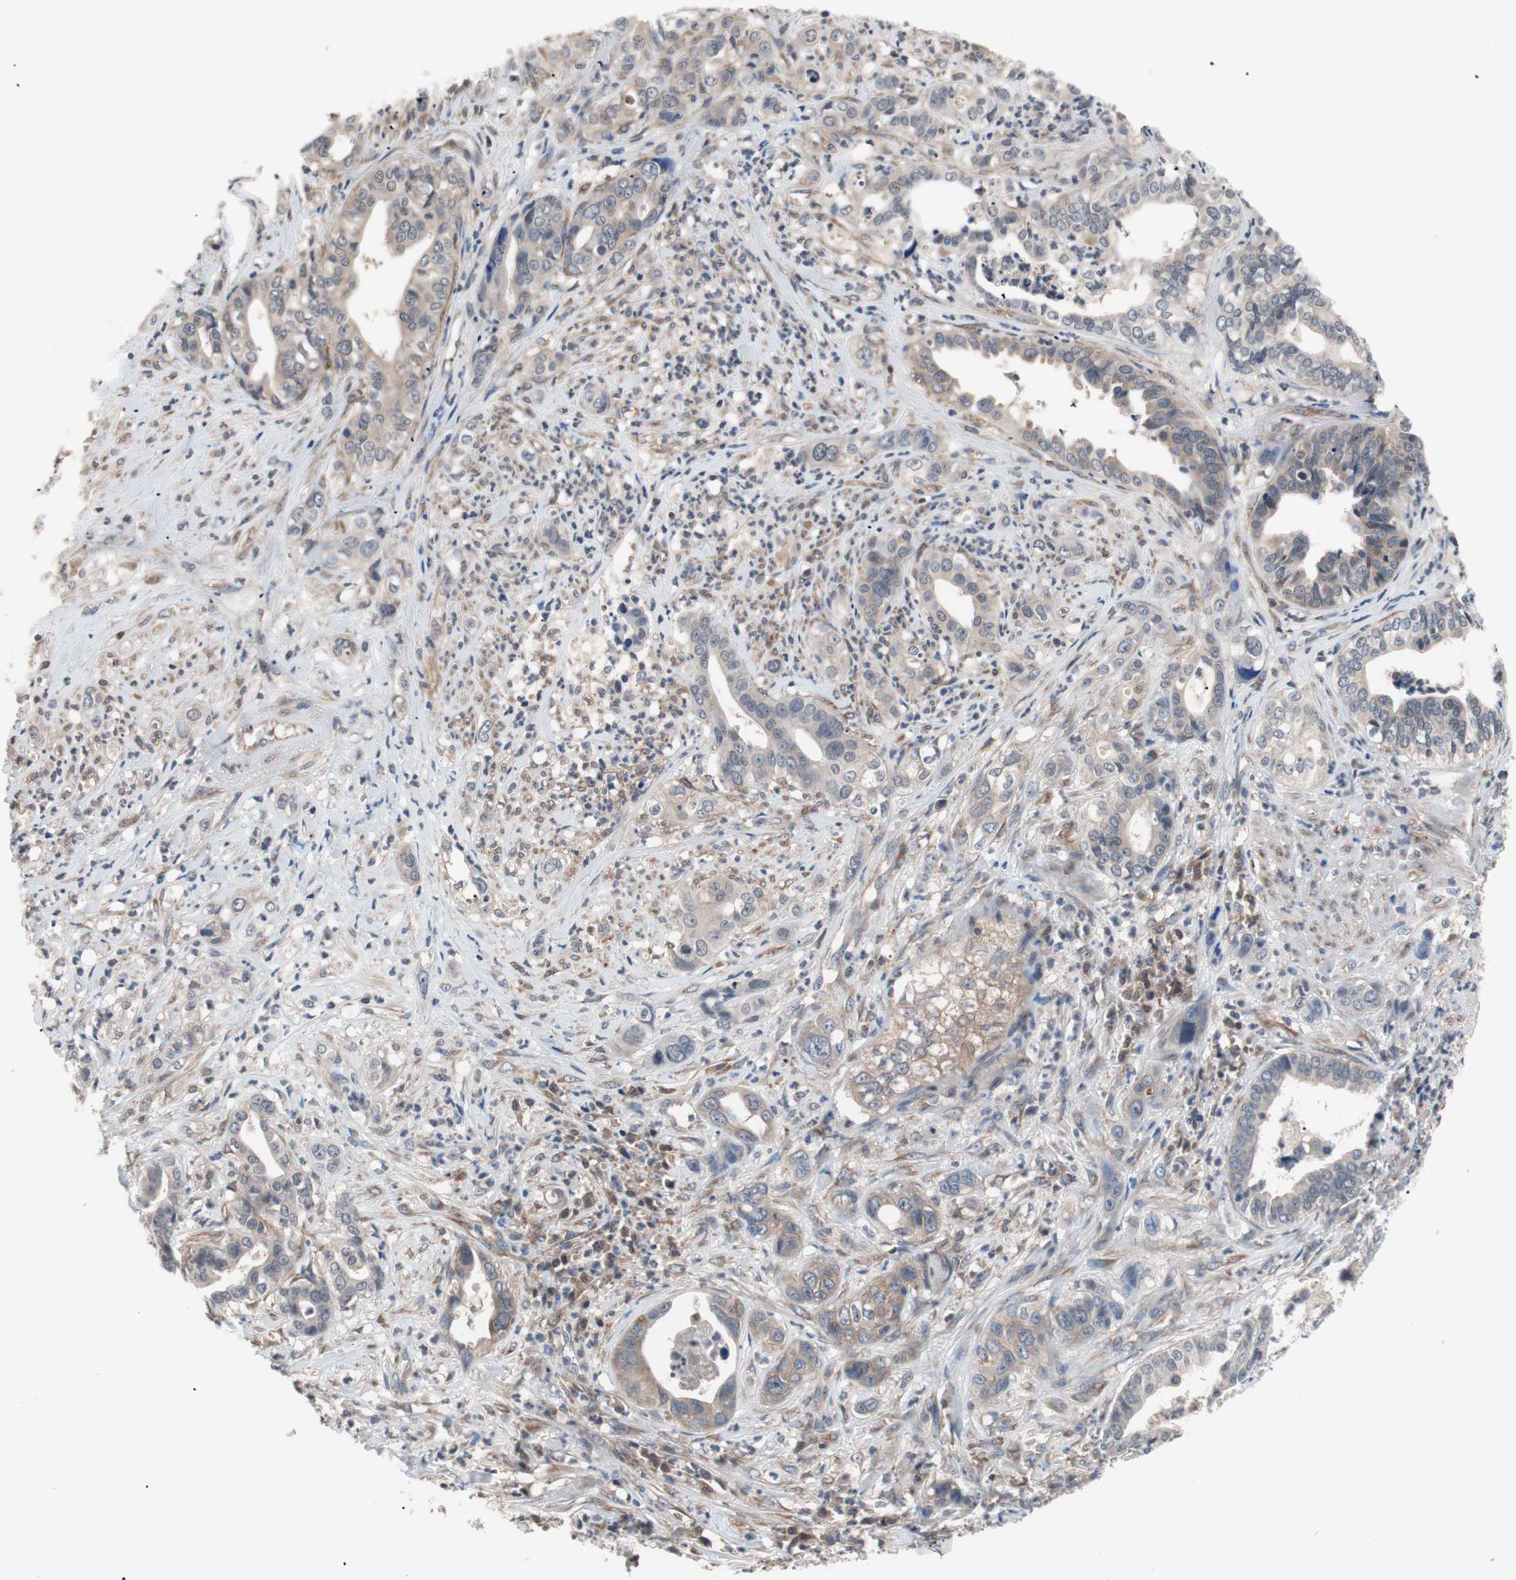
{"staining": {"intensity": "weak", "quantity": "25%-75%", "location": "cytoplasmic/membranous"}, "tissue": "liver cancer", "cell_type": "Tumor cells", "image_type": "cancer", "snomed": [{"axis": "morphology", "description": "Cholangiocarcinoma"}, {"axis": "topography", "description": "Liver"}], "caption": "Liver cancer (cholangiocarcinoma) stained for a protein (brown) shows weak cytoplasmic/membranous positive staining in approximately 25%-75% of tumor cells.", "gene": "IRS1", "patient": {"sex": "female", "age": 61}}